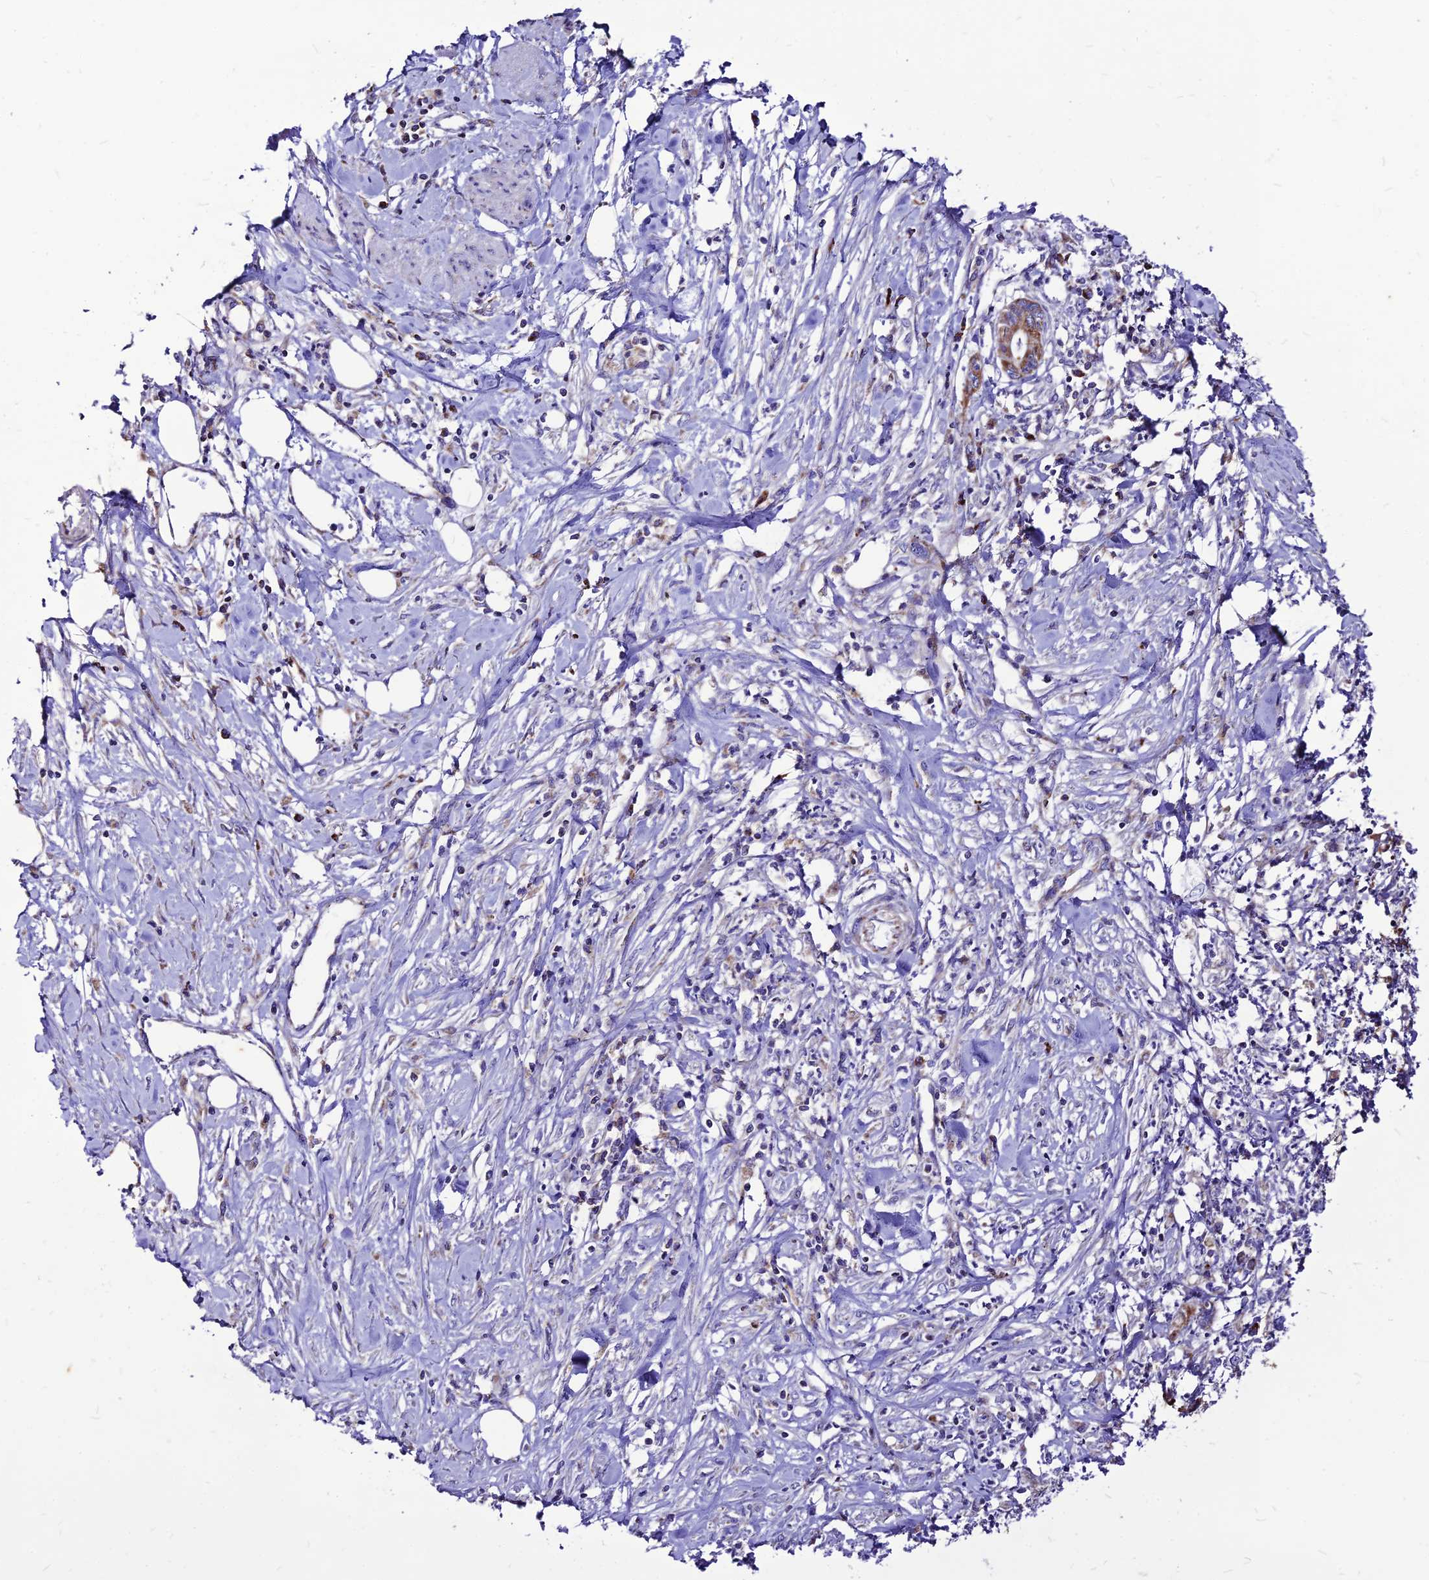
{"staining": {"intensity": "moderate", "quantity": ">75%", "location": "cytoplasmic/membranous"}, "tissue": "pancreatic cancer", "cell_type": "Tumor cells", "image_type": "cancer", "snomed": [{"axis": "morphology", "description": "Adenocarcinoma, NOS"}, {"axis": "topography", "description": "Pancreas"}], "caption": "Pancreatic cancer (adenocarcinoma) was stained to show a protein in brown. There is medium levels of moderate cytoplasmic/membranous staining in approximately >75% of tumor cells.", "gene": "ECI1", "patient": {"sex": "female", "age": 50}}